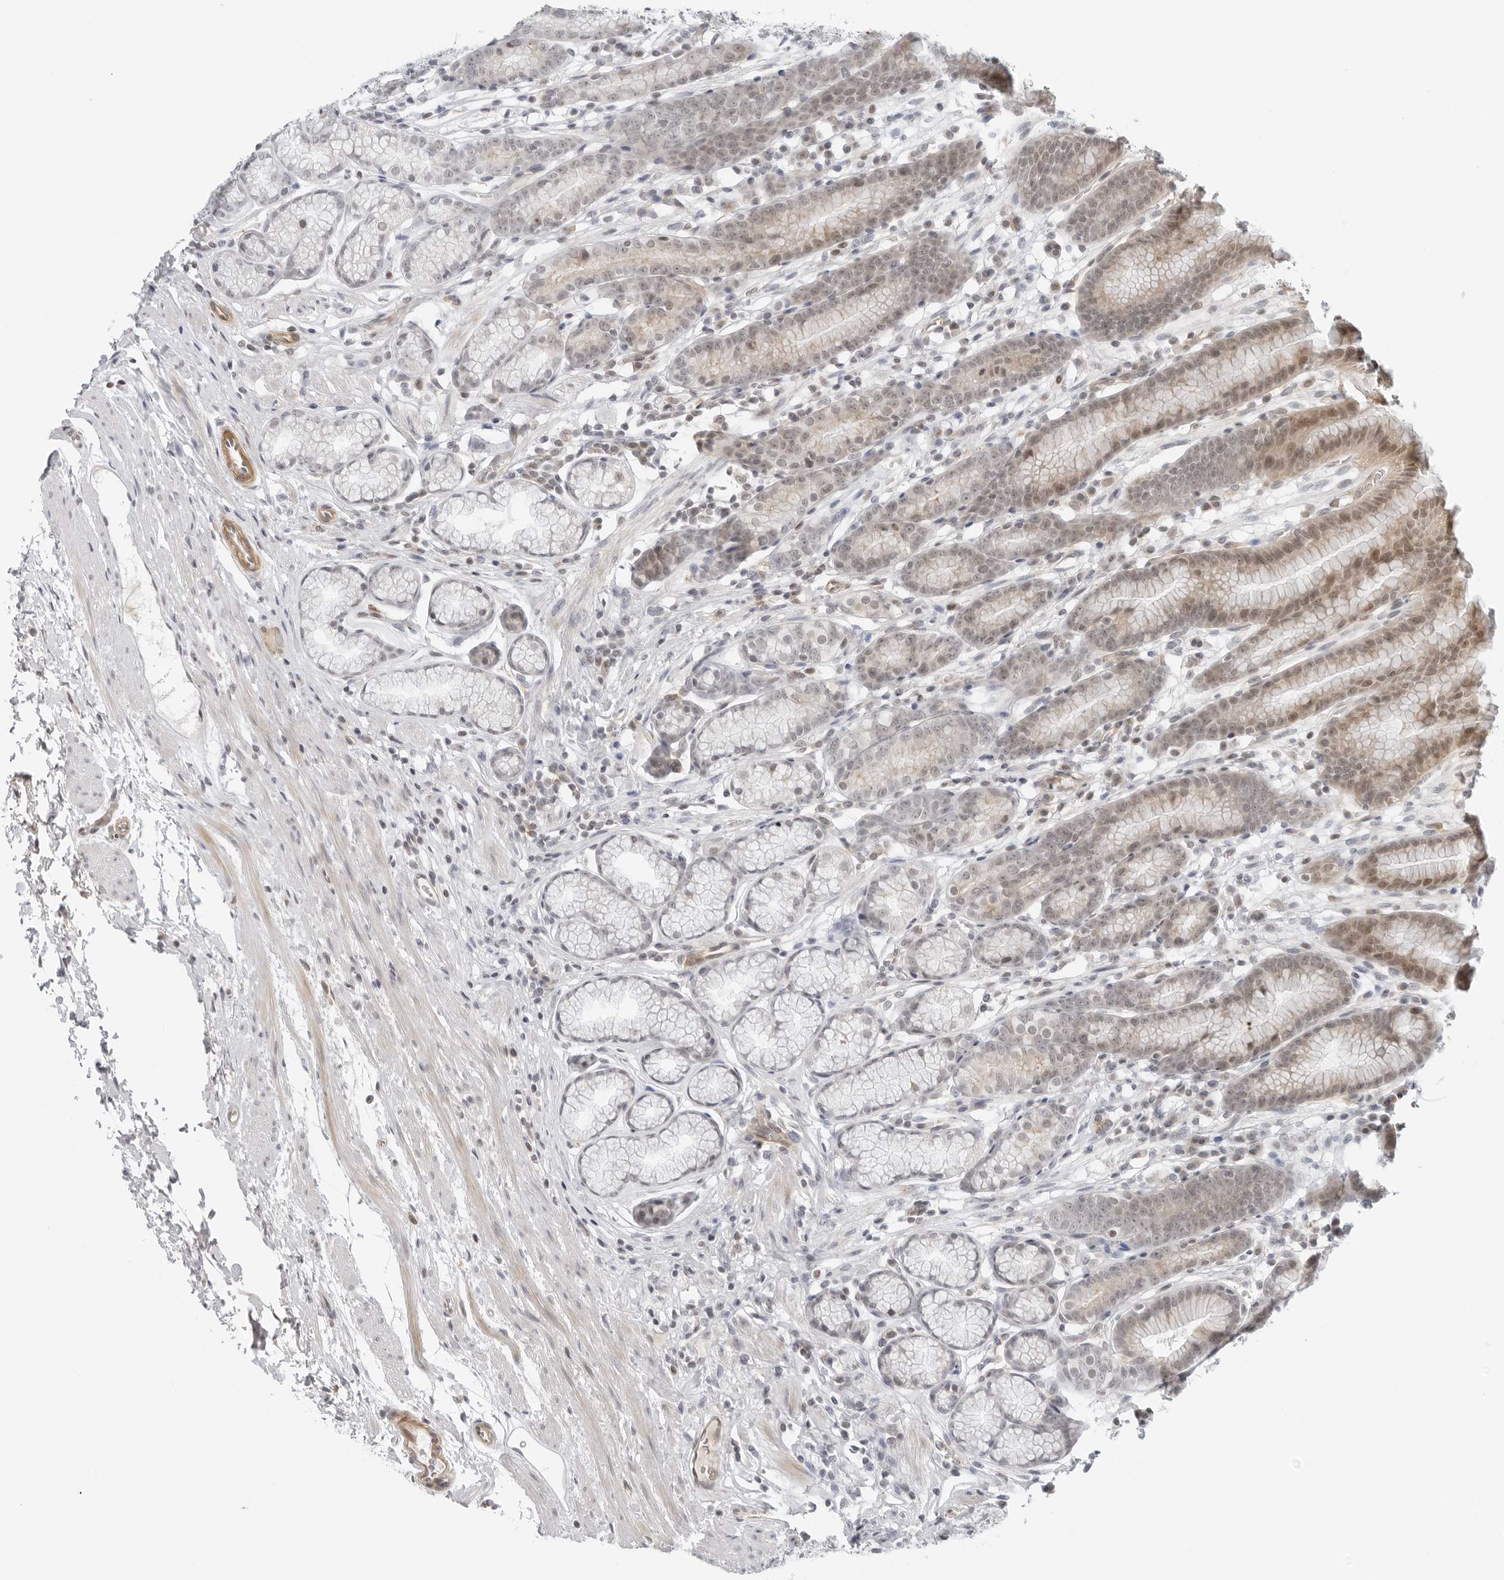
{"staining": {"intensity": "weak", "quantity": "25%-75%", "location": "nuclear"}, "tissue": "stomach", "cell_type": "Glandular cells", "image_type": "normal", "snomed": [{"axis": "morphology", "description": "Normal tissue, NOS"}, {"axis": "topography", "description": "Stomach"}], "caption": "Brown immunohistochemical staining in unremarkable human stomach exhibits weak nuclear expression in about 25%-75% of glandular cells.", "gene": "SUGCT", "patient": {"sex": "male", "age": 42}}